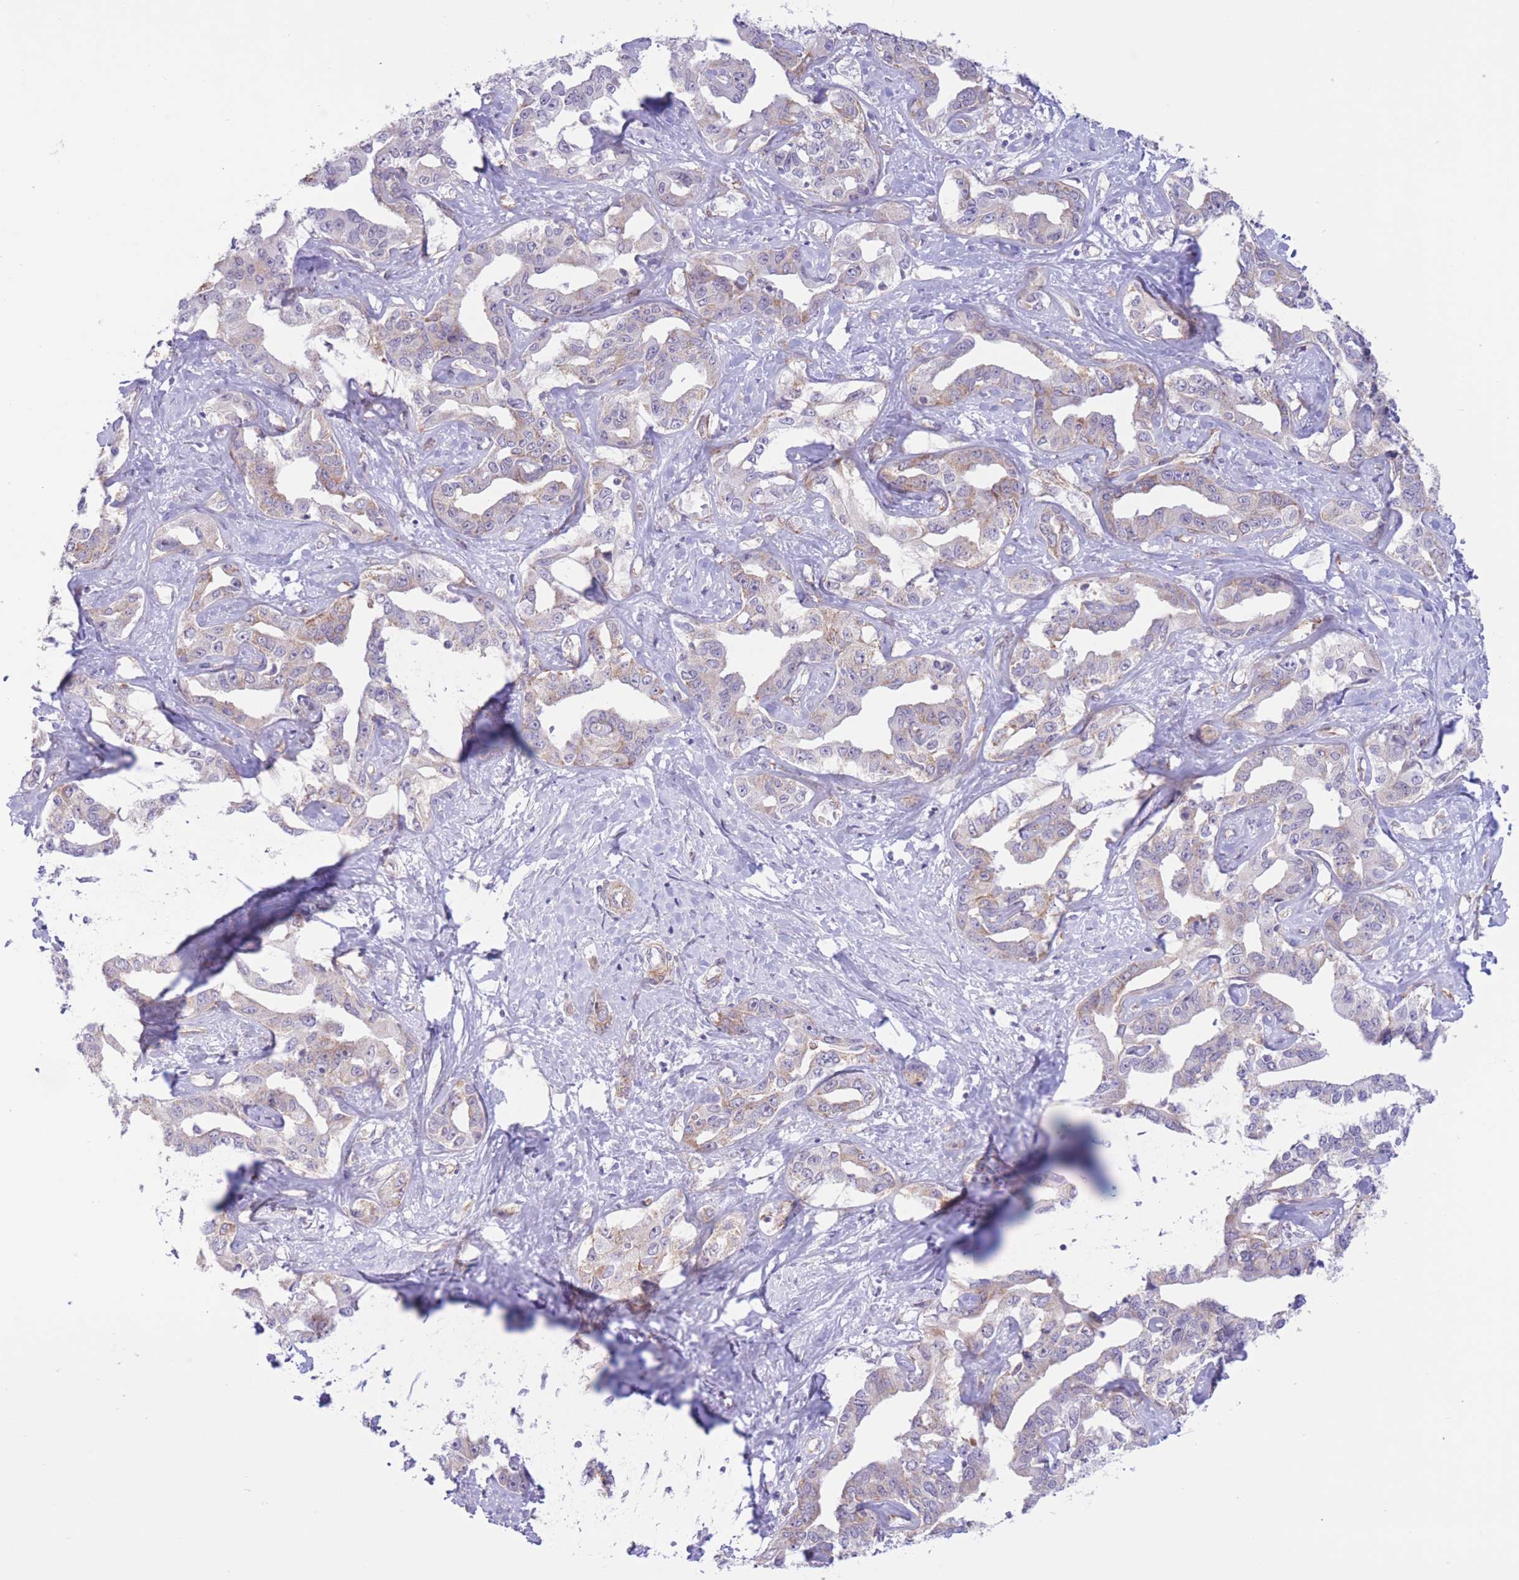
{"staining": {"intensity": "weak", "quantity": "<25%", "location": "cytoplasmic/membranous"}, "tissue": "liver cancer", "cell_type": "Tumor cells", "image_type": "cancer", "snomed": [{"axis": "morphology", "description": "Cholangiocarcinoma"}, {"axis": "topography", "description": "Liver"}], "caption": "Histopathology image shows no protein expression in tumor cells of liver cancer (cholangiocarcinoma) tissue.", "gene": "MRPS31", "patient": {"sex": "male", "age": 59}}